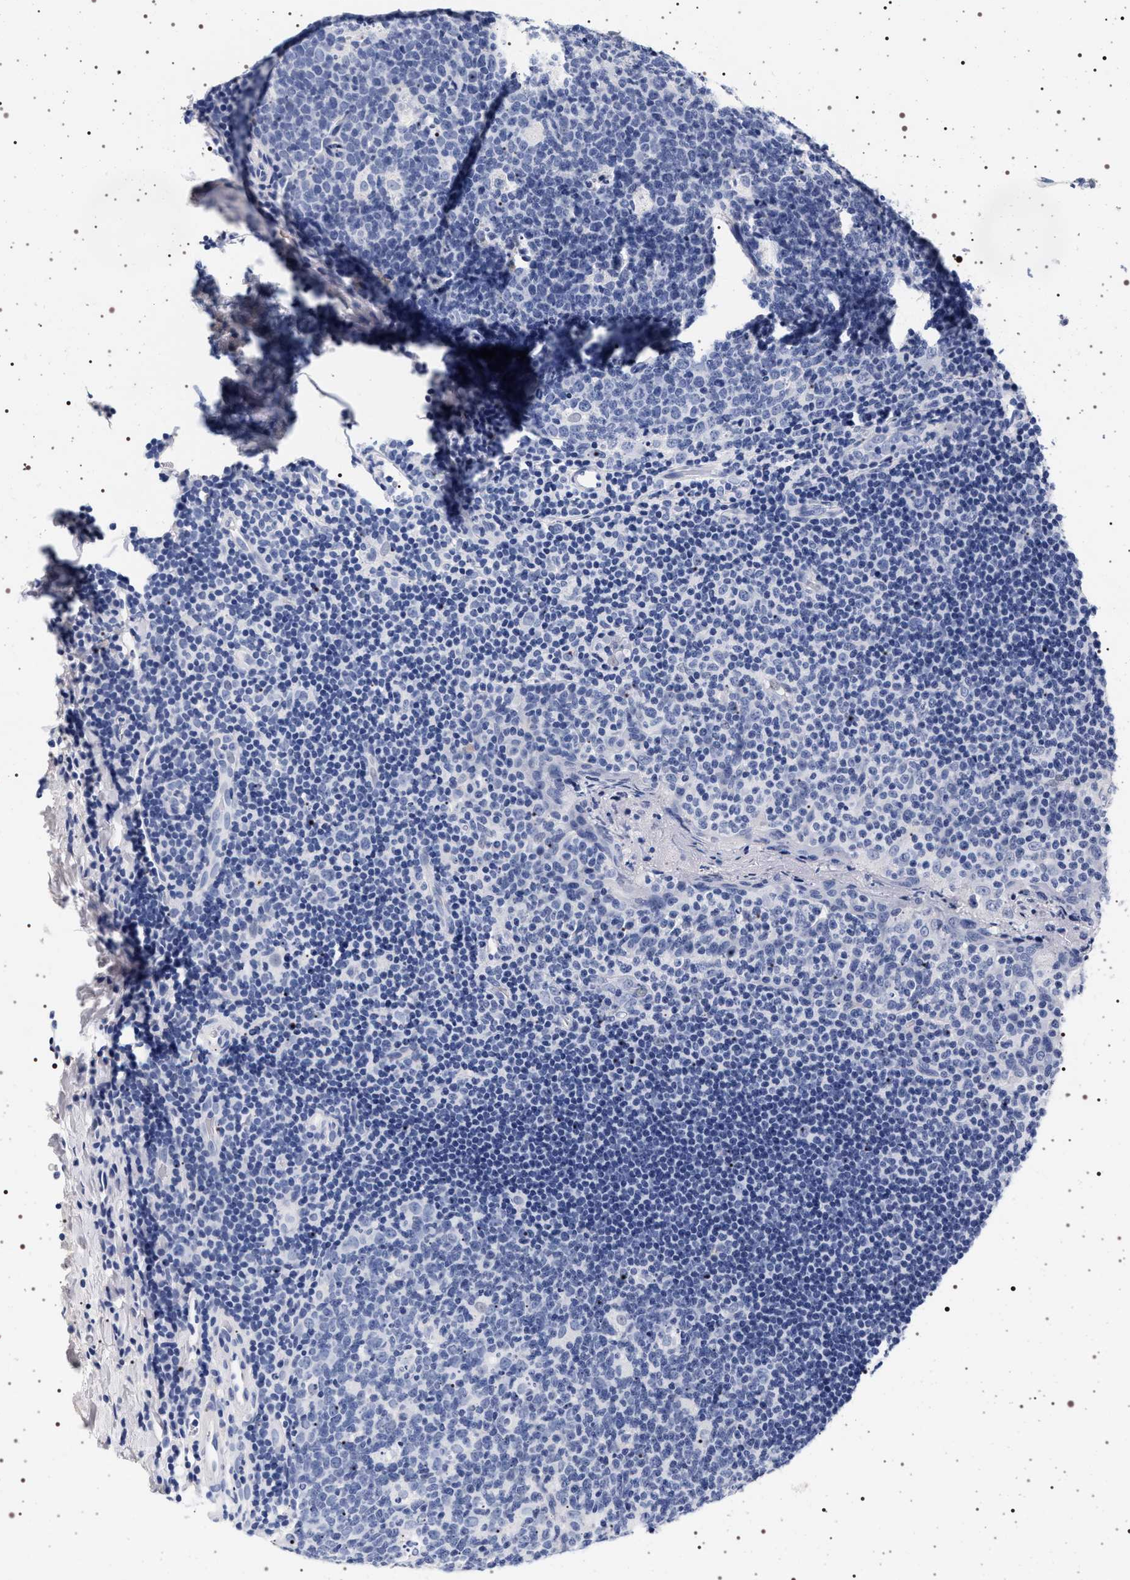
{"staining": {"intensity": "negative", "quantity": "none", "location": "none"}, "tissue": "tonsil", "cell_type": "Germinal center cells", "image_type": "normal", "snomed": [{"axis": "morphology", "description": "Normal tissue, NOS"}, {"axis": "topography", "description": "Tonsil"}], "caption": "DAB immunohistochemical staining of unremarkable tonsil exhibits no significant staining in germinal center cells. The staining is performed using DAB (3,3'-diaminobenzidine) brown chromogen with nuclei counter-stained in using hematoxylin.", "gene": "SYN1", "patient": {"sex": "male", "age": 17}}